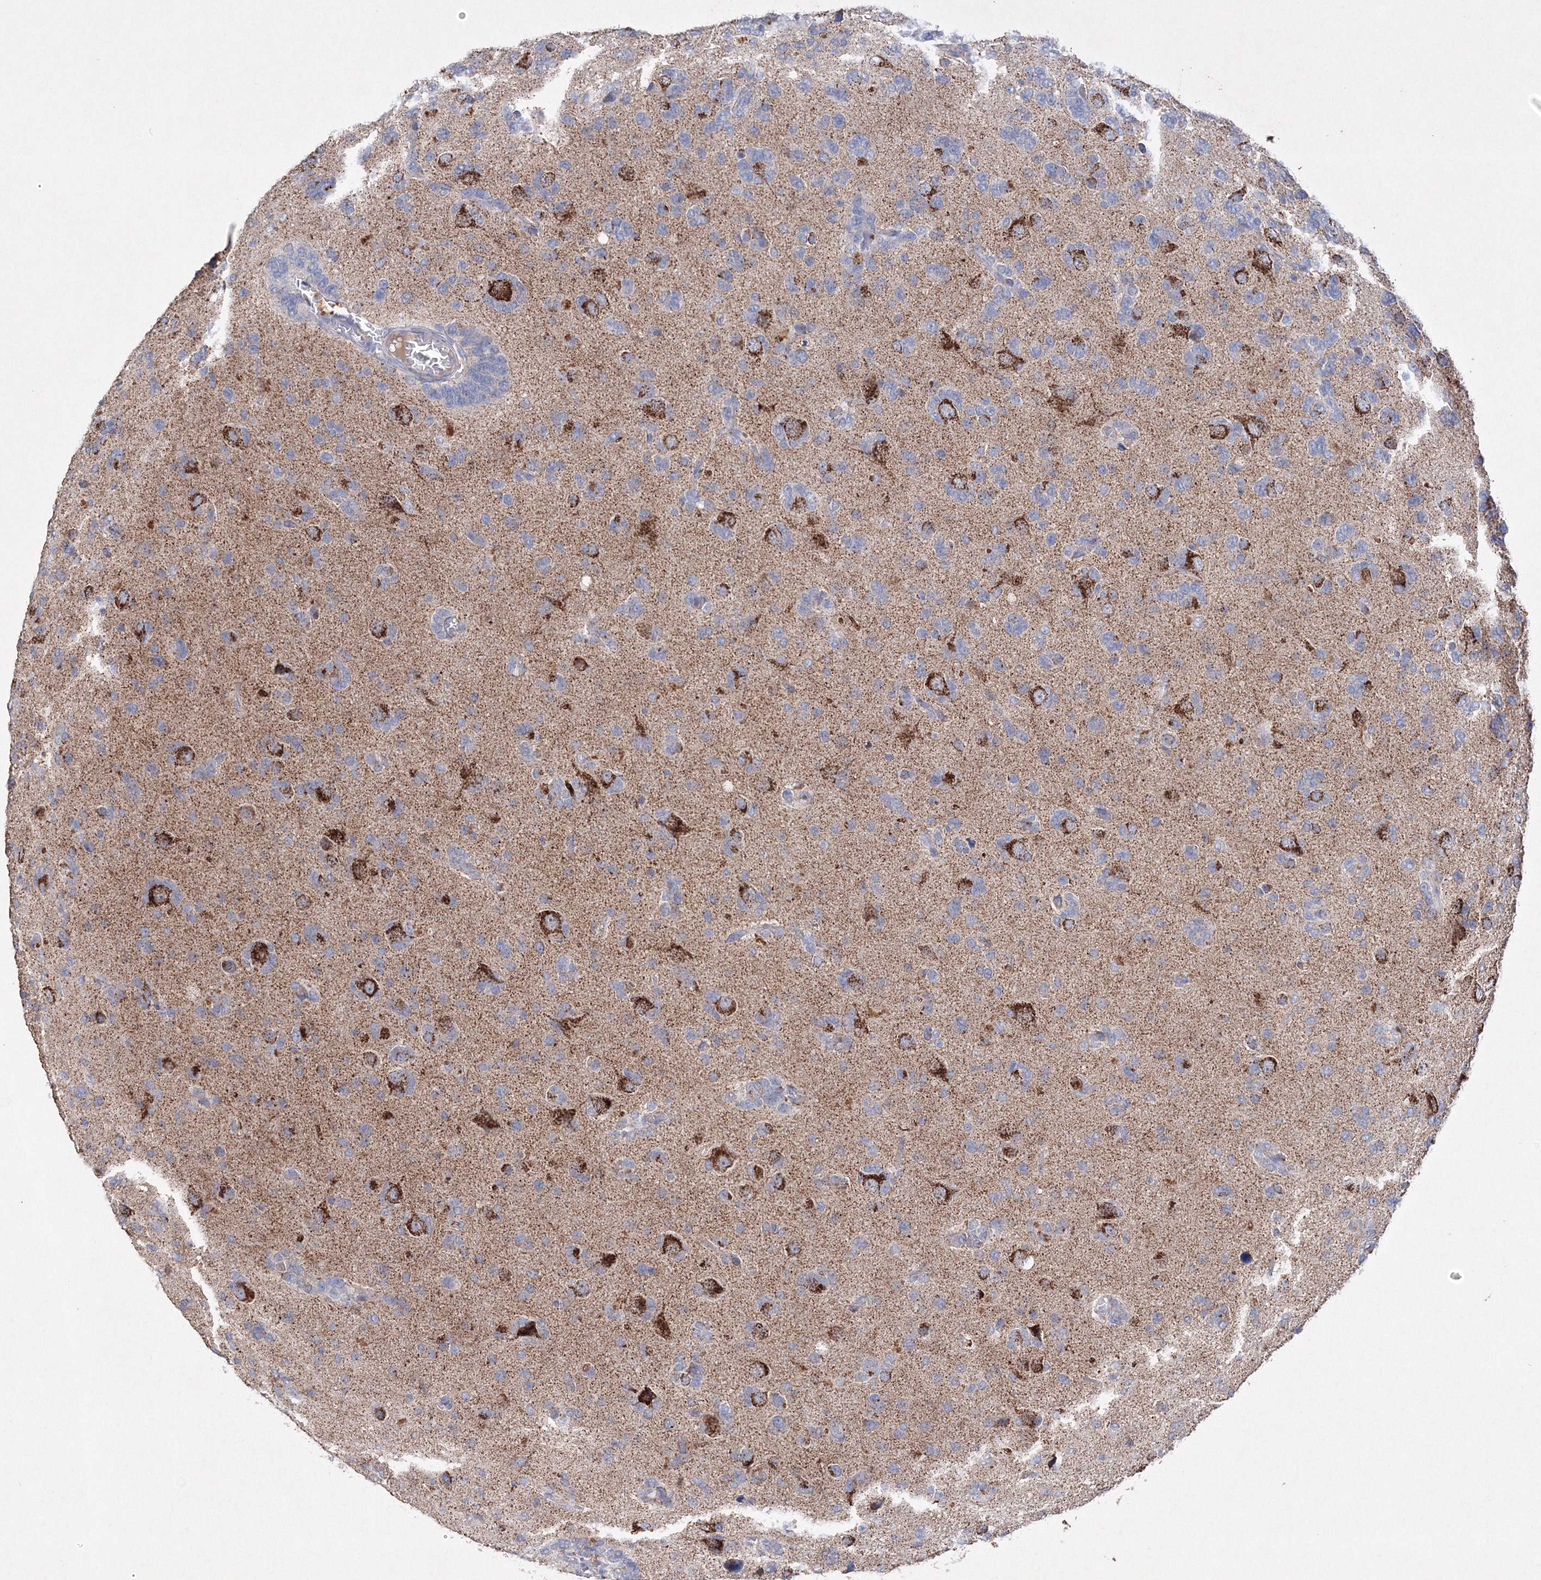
{"staining": {"intensity": "negative", "quantity": "none", "location": "none"}, "tissue": "glioma", "cell_type": "Tumor cells", "image_type": "cancer", "snomed": [{"axis": "morphology", "description": "Glioma, malignant, High grade"}, {"axis": "topography", "description": "Brain"}], "caption": "This is an IHC photomicrograph of human malignant glioma (high-grade). There is no expression in tumor cells.", "gene": "GLS", "patient": {"sex": "female", "age": 59}}